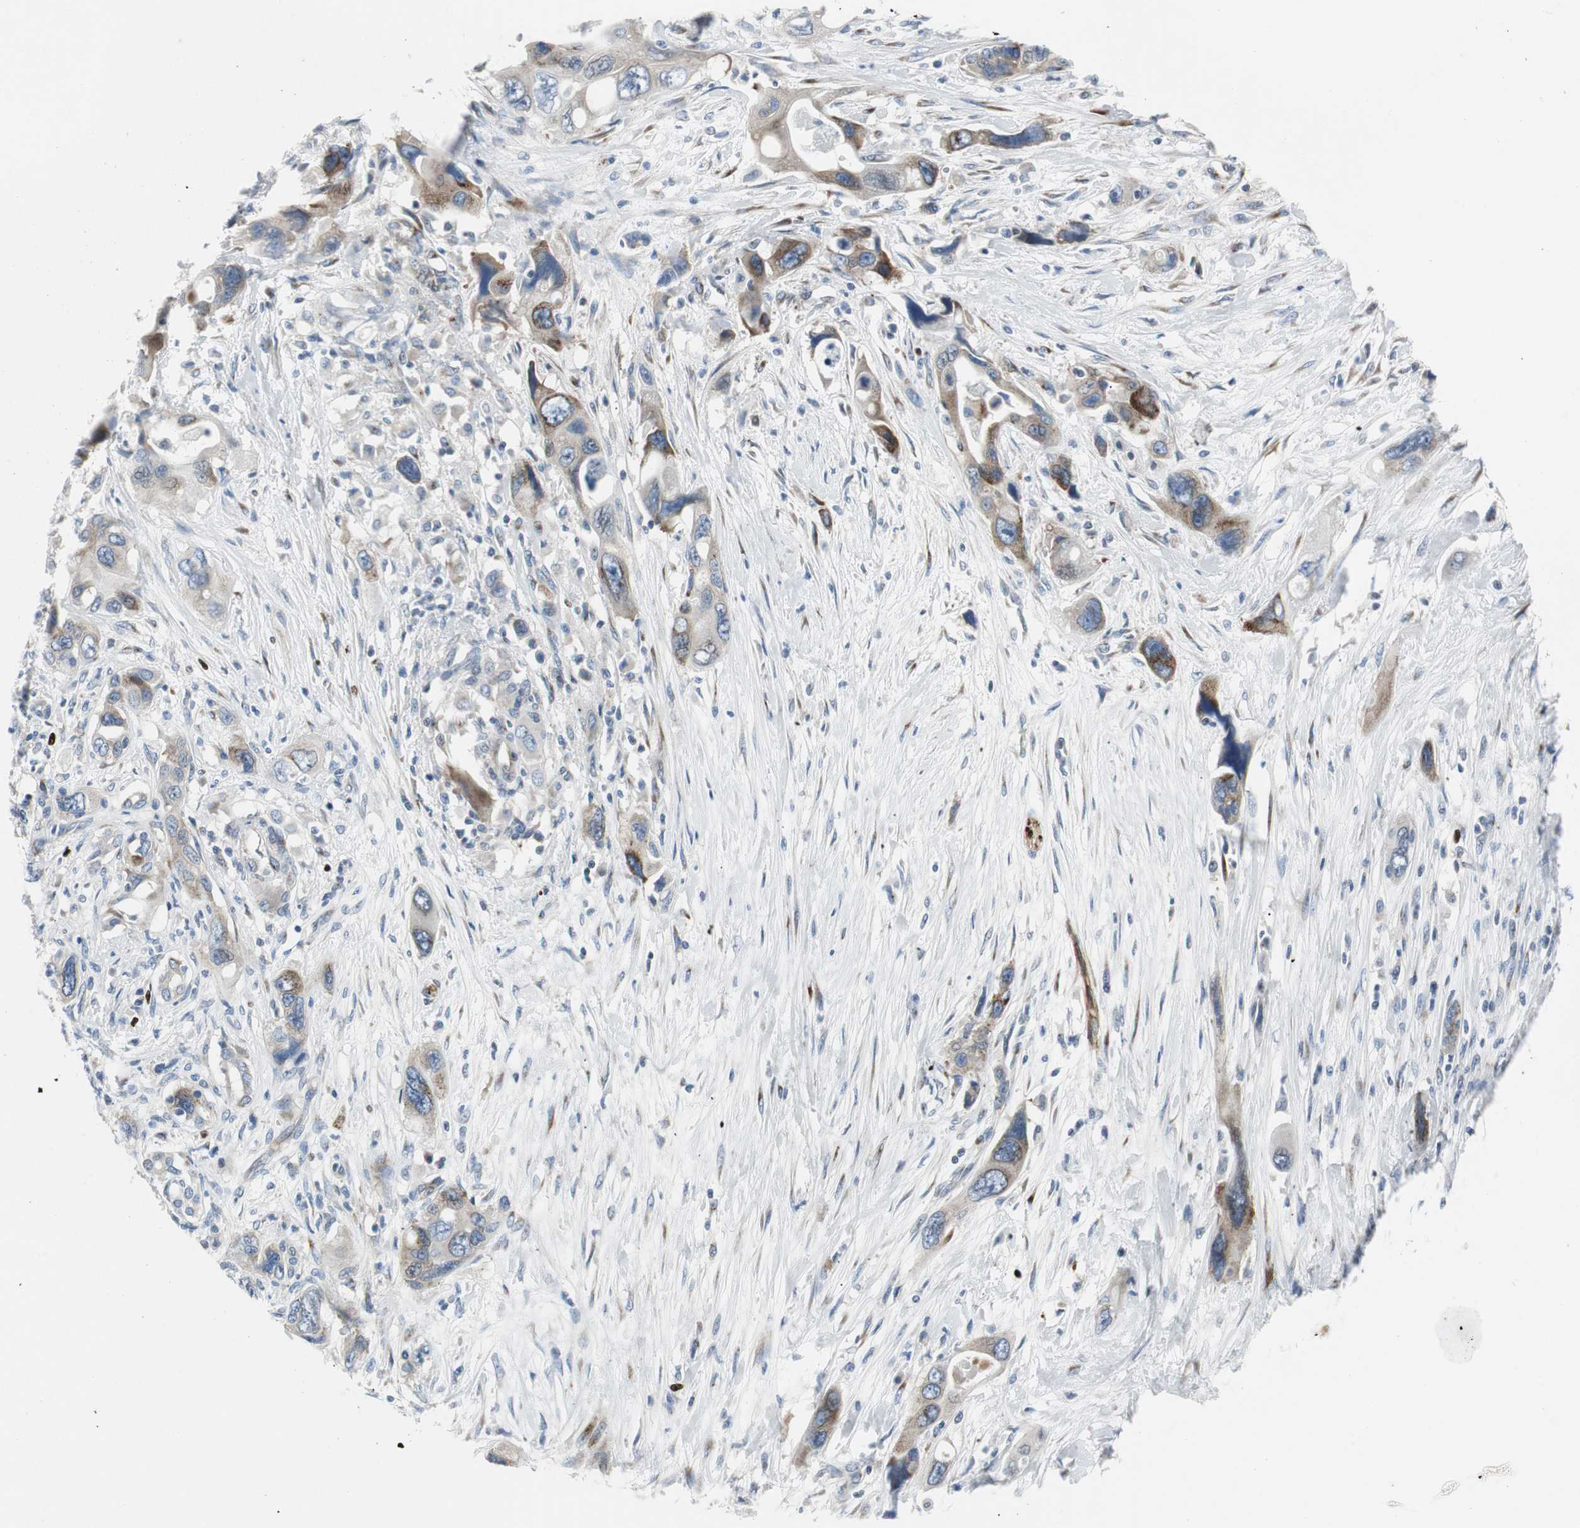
{"staining": {"intensity": "strong", "quantity": "<25%", "location": "cytoplasmic/membranous"}, "tissue": "pancreatic cancer", "cell_type": "Tumor cells", "image_type": "cancer", "snomed": [{"axis": "morphology", "description": "Adenocarcinoma, NOS"}, {"axis": "topography", "description": "Pancreas"}], "caption": "Human adenocarcinoma (pancreatic) stained with a brown dye shows strong cytoplasmic/membranous positive positivity in about <25% of tumor cells.", "gene": "BBC3", "patient": {"sex": "male", "age": 46}}